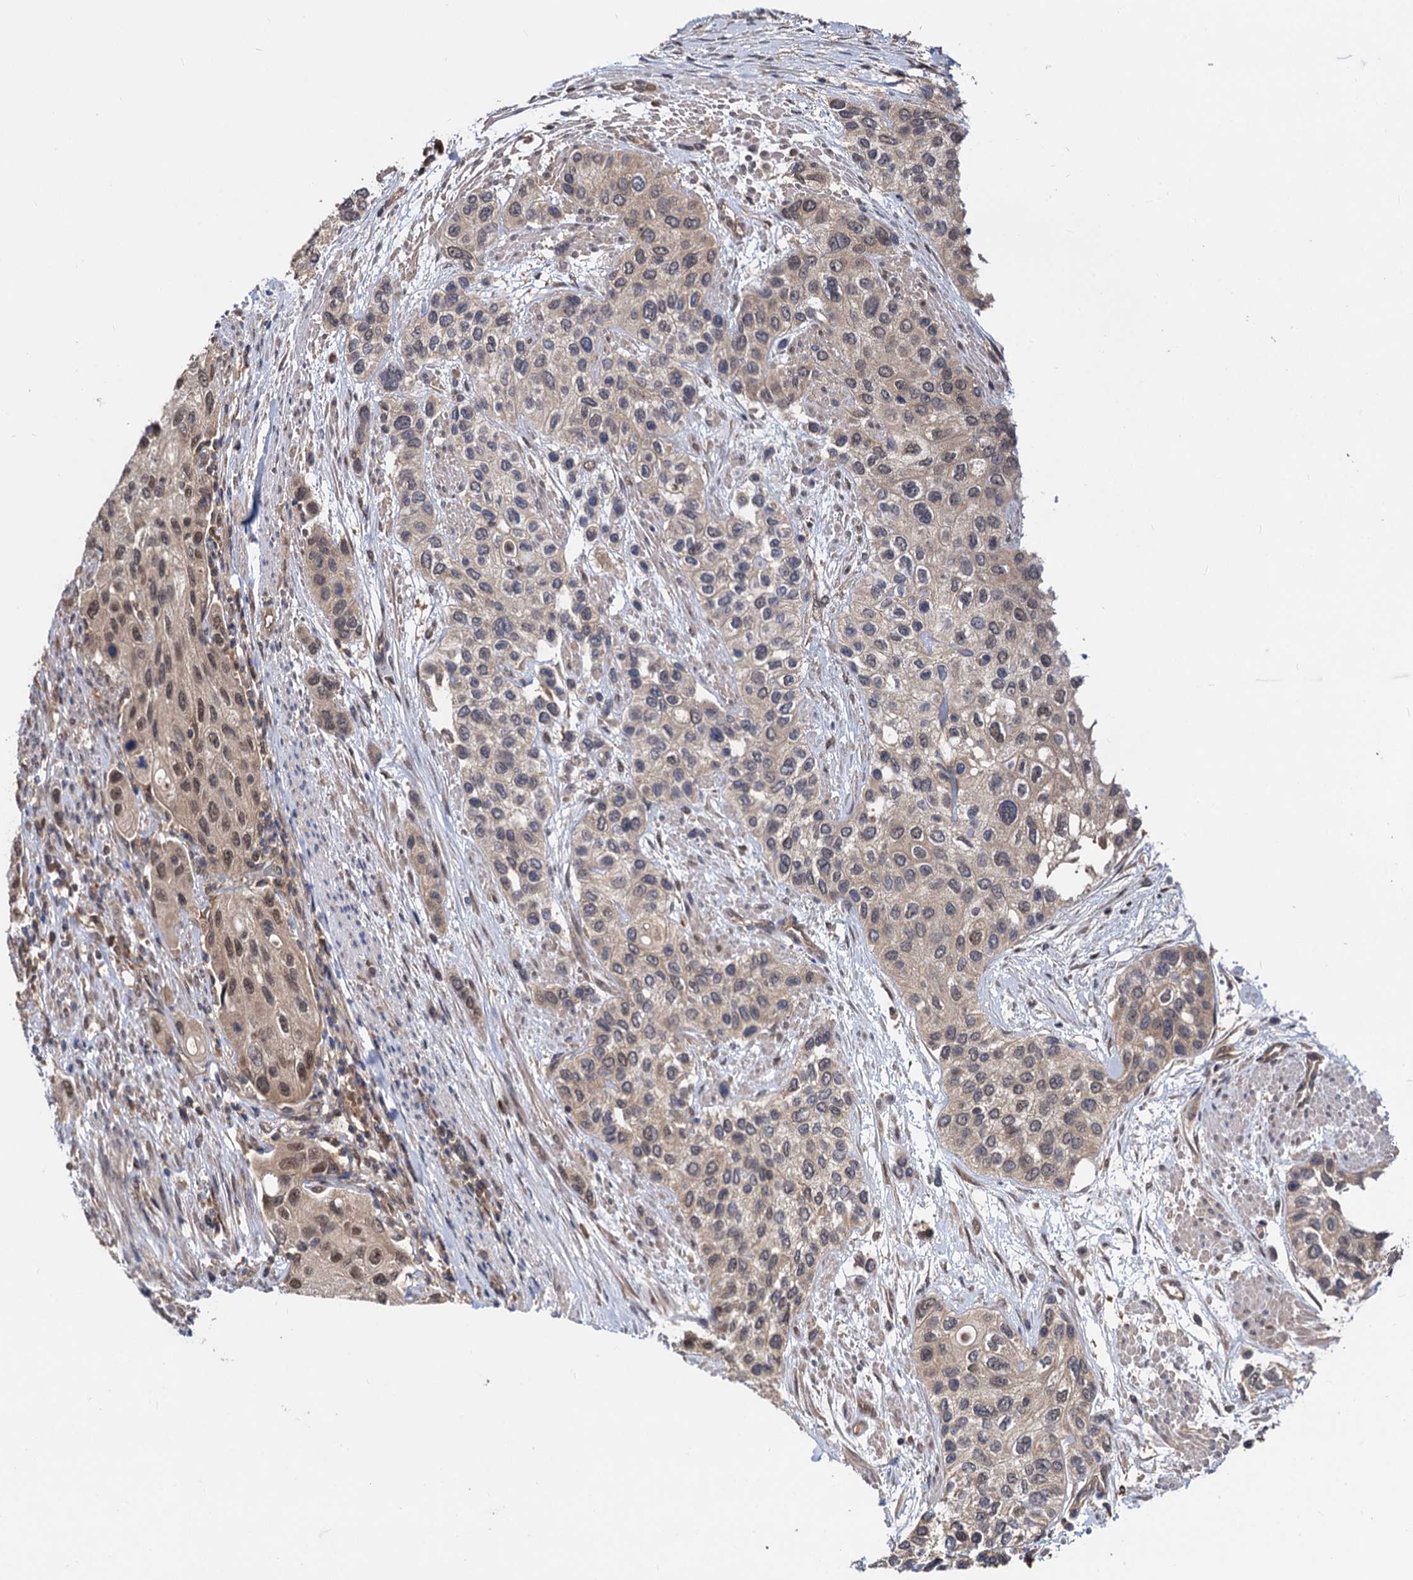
{"staining": {"intensity": "moderate", "quantity": ">75%", "location": "nuclear"}, "tissue": "urothelial cancer", "cell_type": "Tumor cells", "image_type": "cancer", "snomed": [{"axis": "morphology", "description": "Normal tissue, NOS"}, {"axis": "morphology", "description": "Urothelial carcinoma, High grade"}, {"axis": "topography", "description": "Vascular tissue"}, {"axis": "topography", "description": "Urinary bladder"}], "caption": "High-power microscopy captured an immunohistochemistry (IHC) image of urothelial cancer, revealing moderate nuclear expression in approximately >75% of tumor cells. (IHC, brightfield microscopy, high magnification).", "gene": "PSMD4", "patient": {"sex": "female", "age": 56}}